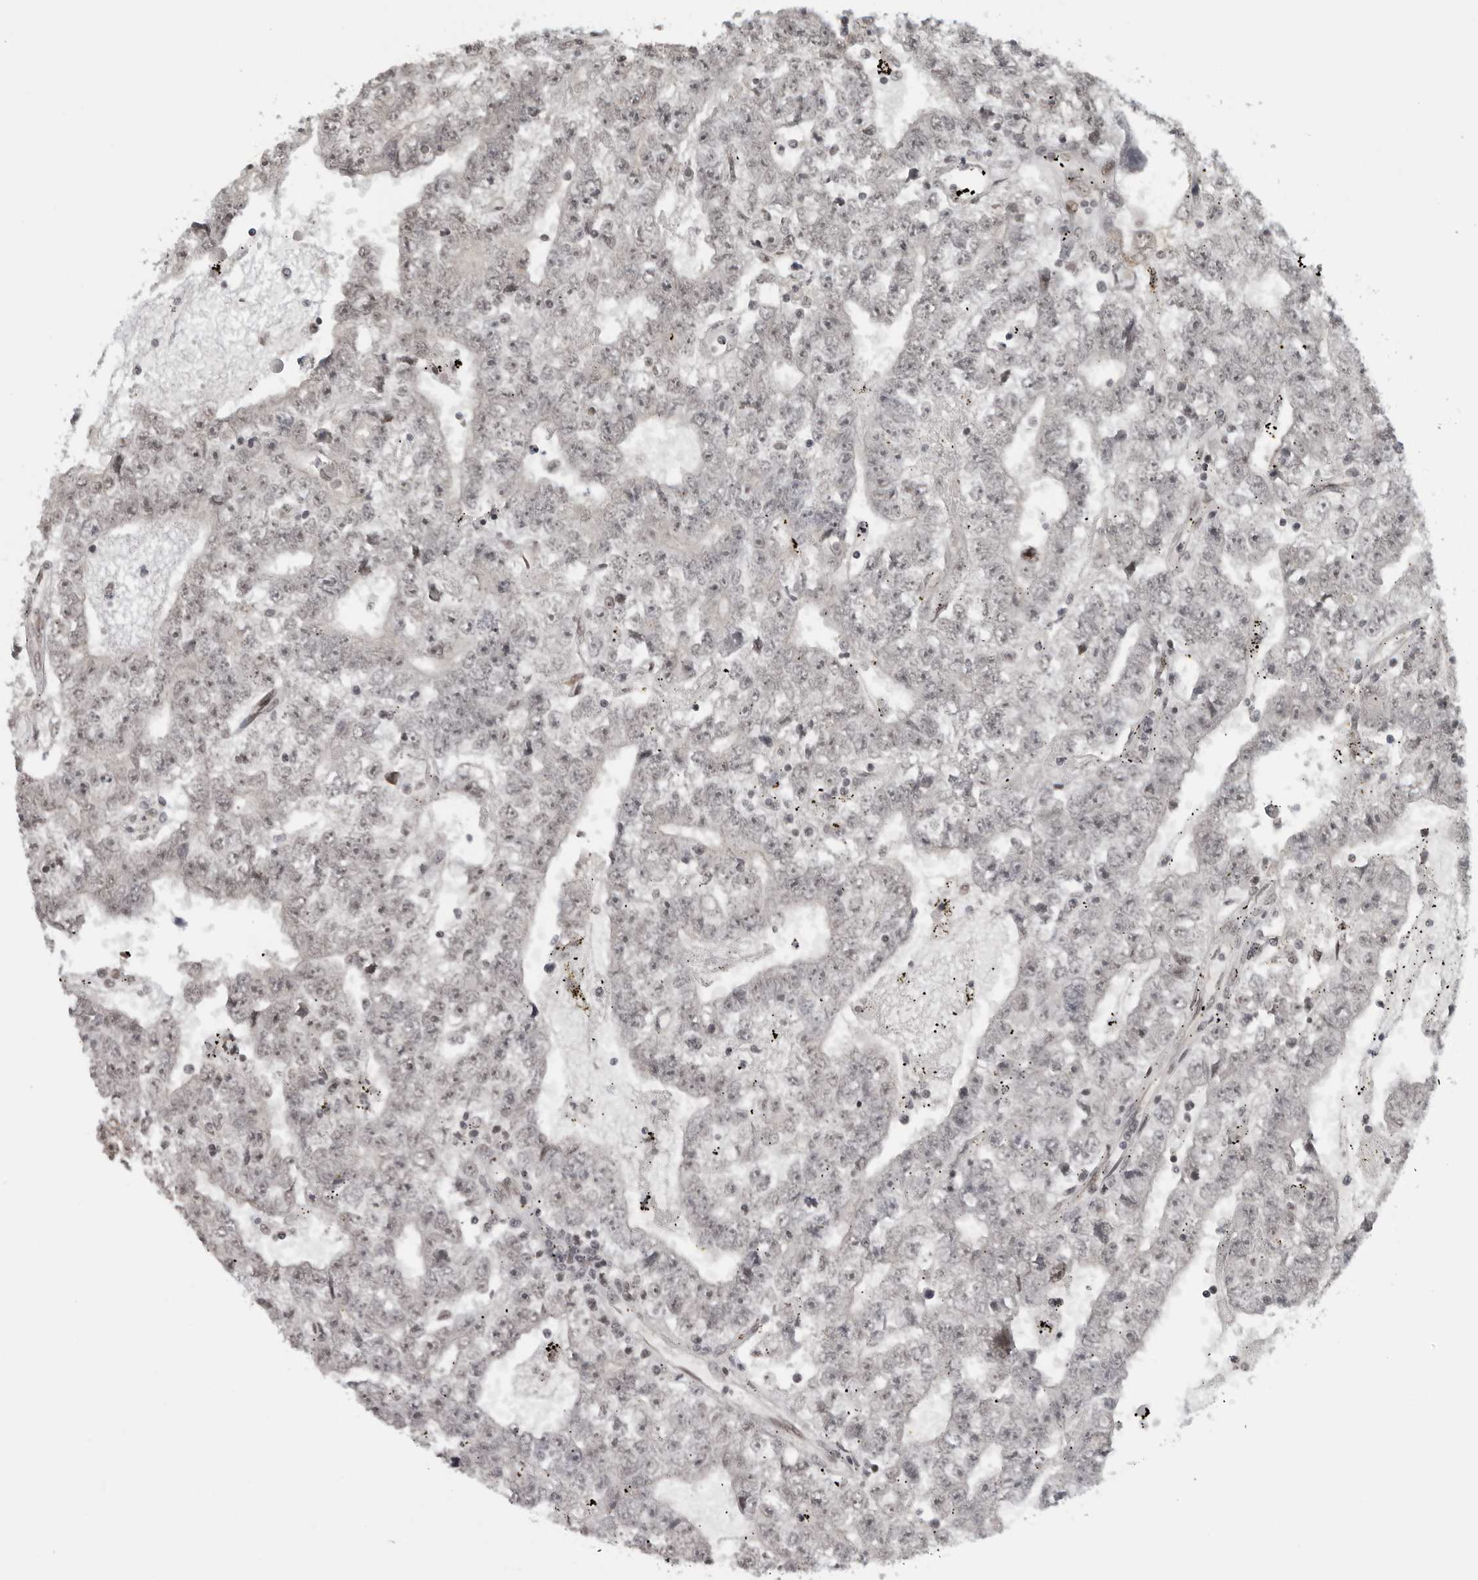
{"staining": {"intensity": "weak", "quantity": "<25%", "location": "nuclear"}, "tissue": "testis cancer", "cell_type": "Tumor cells", "image_type": "cancer", "snomed": [{"axis": "morphology", "description": "Carcinoma, Embryonal, NOS"}, {"axis": "topography", "description": "Testis"}], "caption": "IHC image of neoplastic tissue: human testis cancer stained with DAB (3,3'-diaminobenzidine) displays no significant protein staining in tumor cells. (Stains: DAB (3,3'-diaminobenzidine) immunohistochemistry with hematoxylin counter stain, Microscopy: brightfield microscopy at high magnification).", "gene": "MAF", "patient": {"sex": "male", "age": 25}}